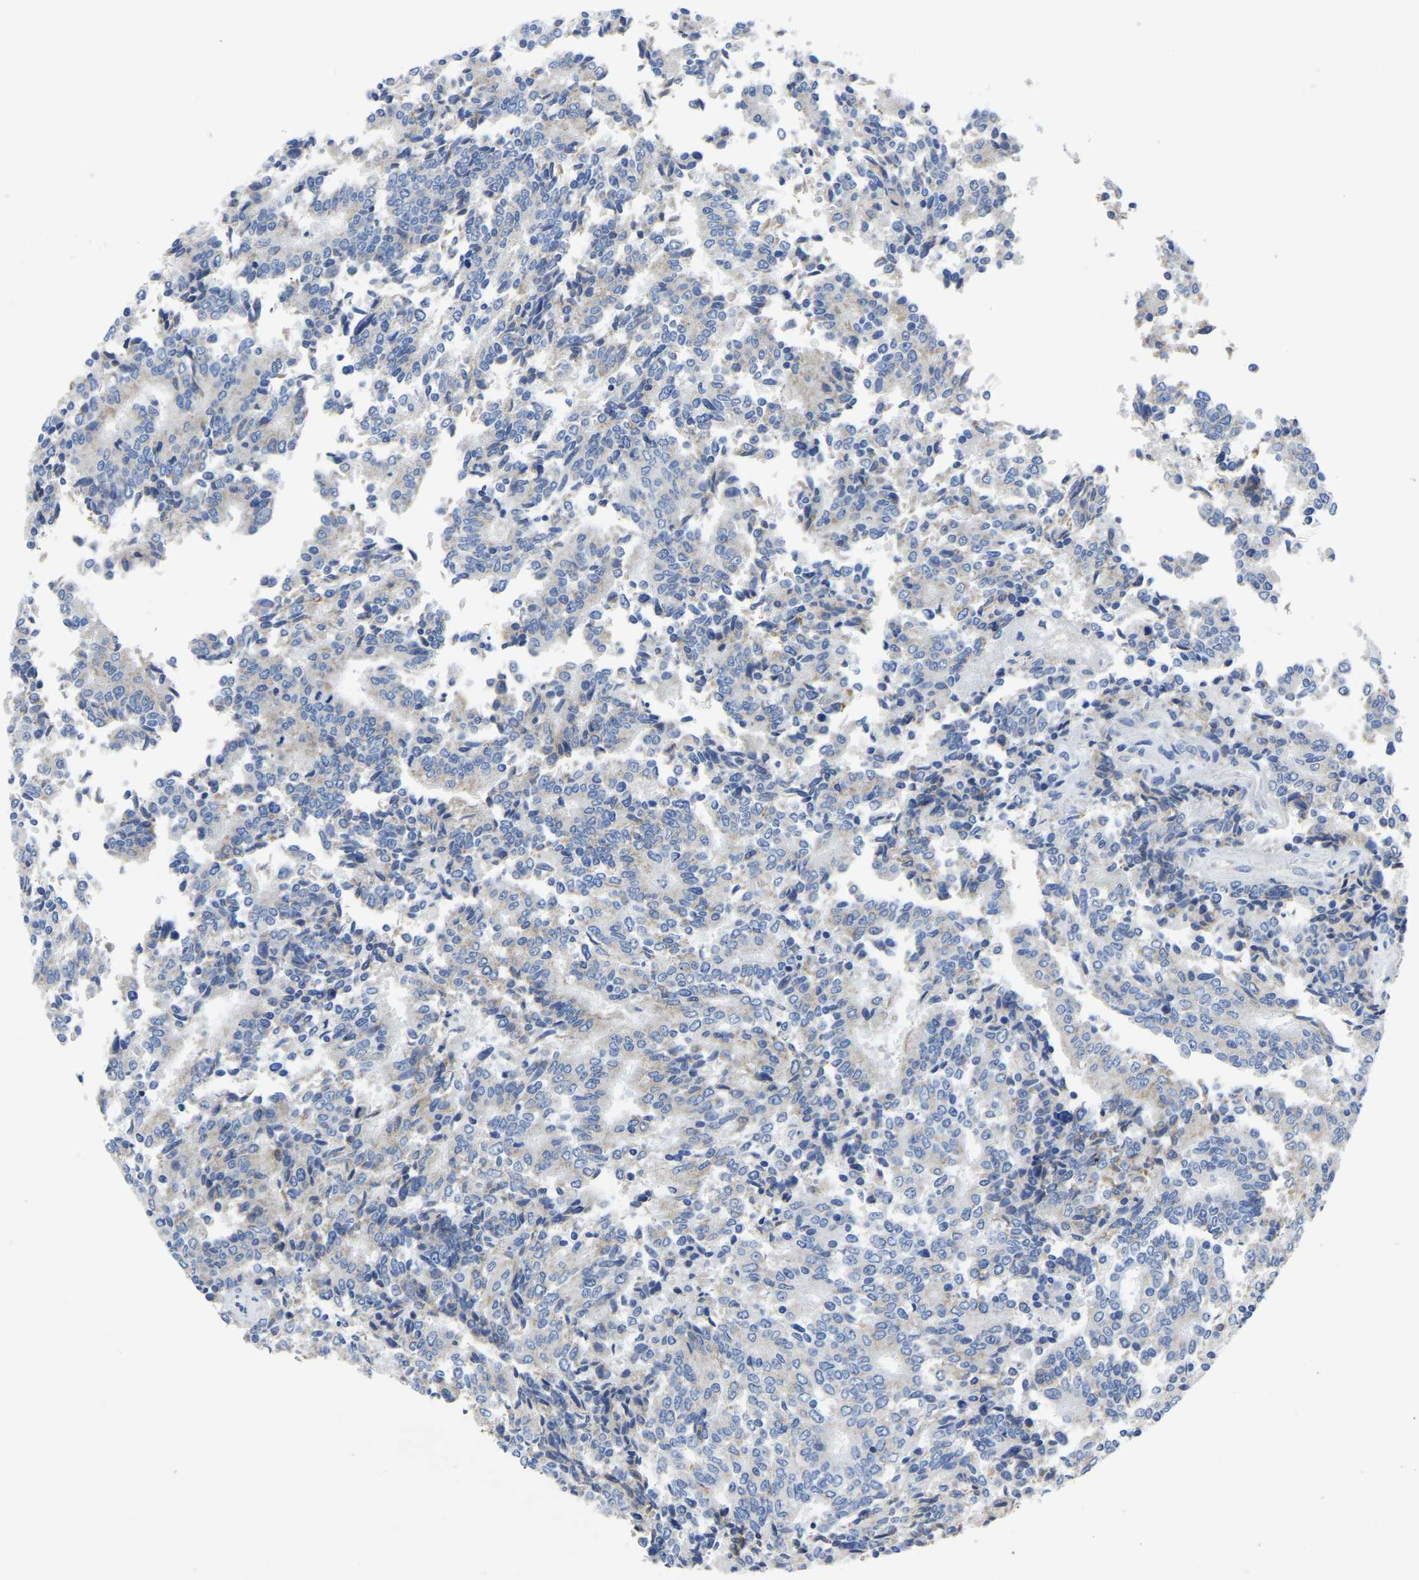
{"staining": {"intensity": "negative", "quantity": "none", "location": "none"}, "tissue": "prostate cancer", "cell_type": "Tumor cells", "image_type": "cancer", "snomed": [{"axis": "morphology", "description": "Normal tissue, NOS"}, {"axis": "morphology", "description": "Adenocarcinoma, High grade"}, {"axis": "topography", "description": "Prostate"}, {"axis": "topography", "description": "Seminal veicle"}], "caption": "This histopathology image is of adenocarcinoma (high-grade) (prostate) stained with immunohistochemistry to label a protein in brown with the nuclei are counter-stained blue. There is no positivity in tumor cells.", "gene": "ETFA", "patient": {"sex": "male", "age": 55}}